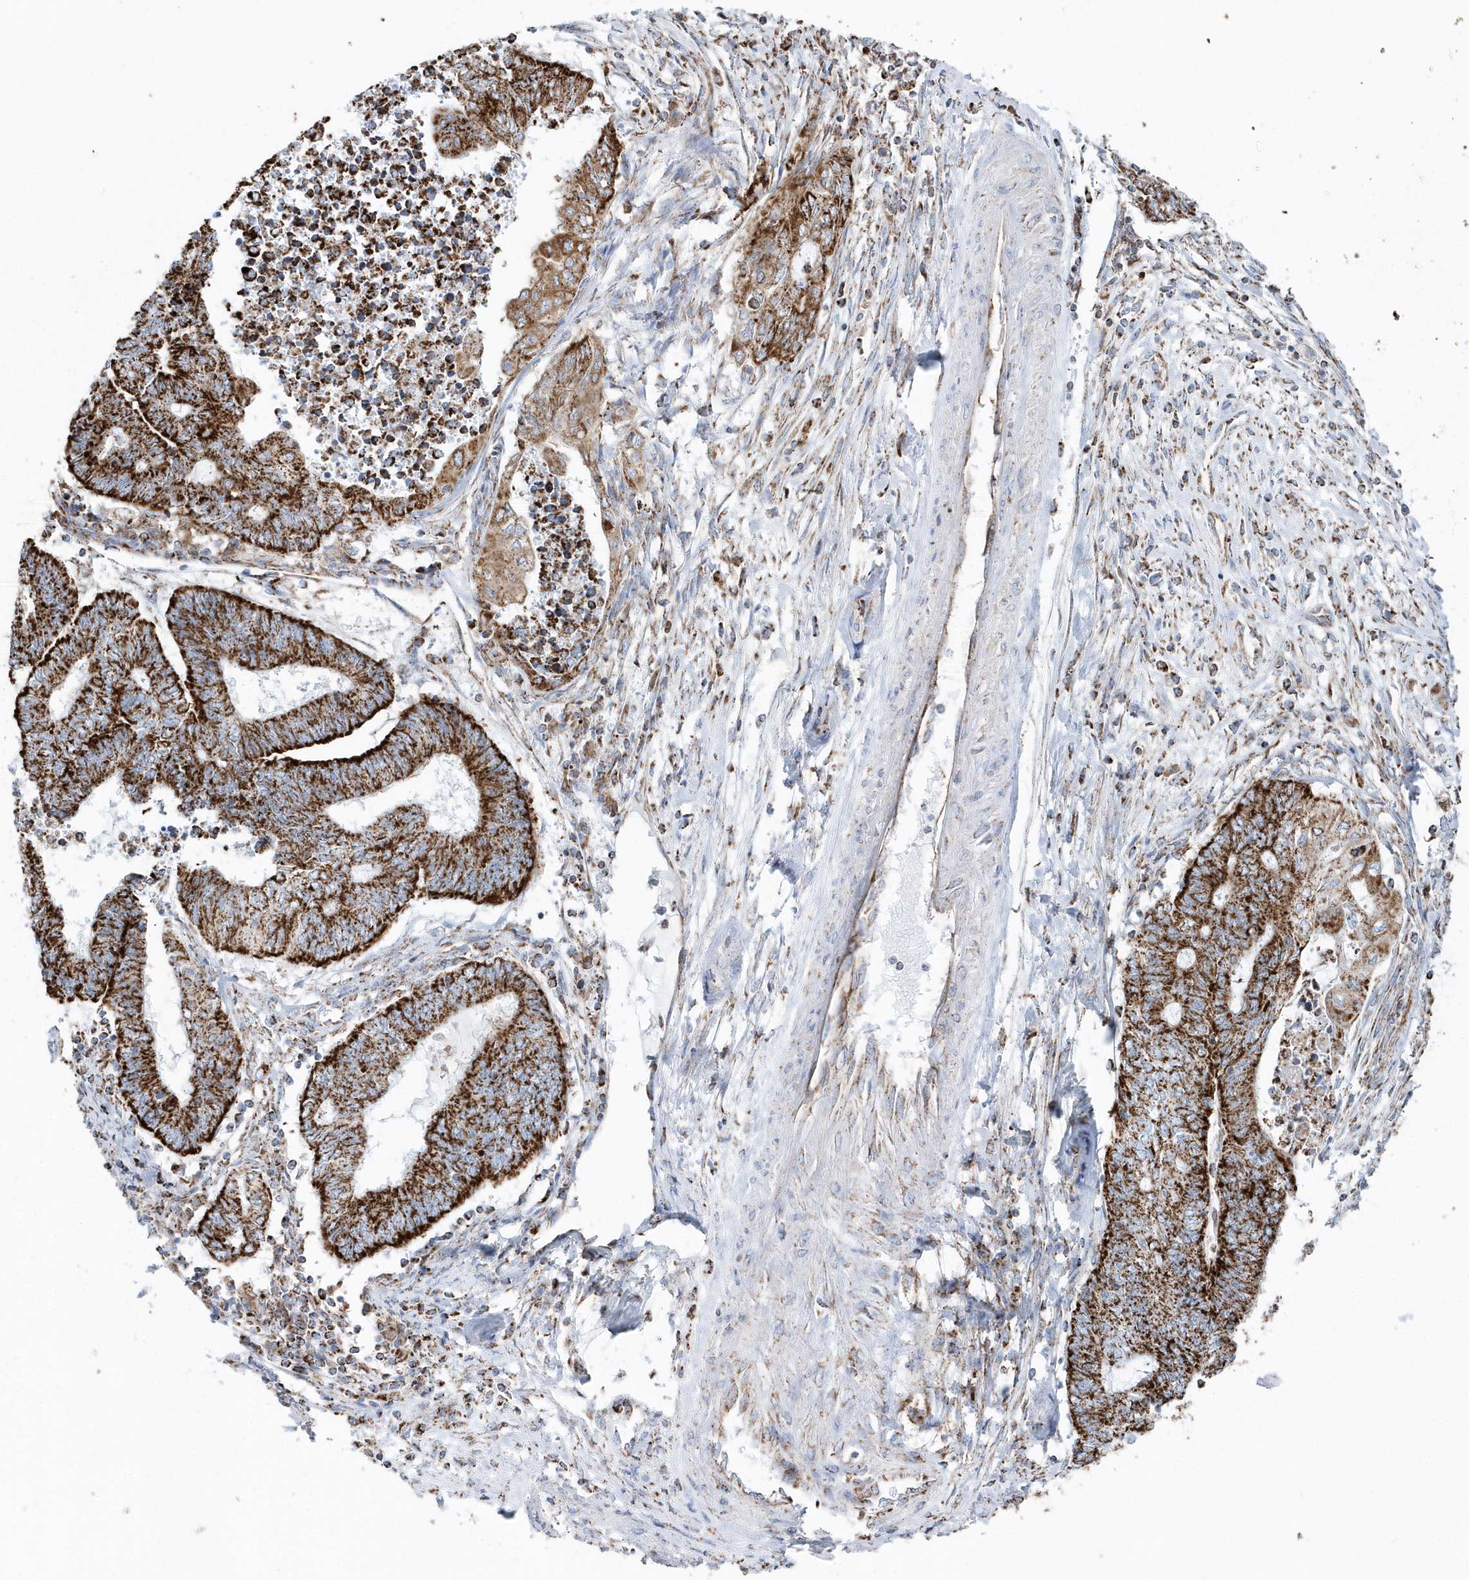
{"staining": {"intensity": "strong", "quantity": ">75%", "location": "cytoplasmic/membranous"}, "tissue": "endometrial cancer", "cell_type": "Tumor cells", "image_type": "cancer", "snomed": [{"axis": "morphology", "description": "Adenocarcinoma, NOS"}, {"axis": "topography", "description": "Uterus"}, {"axis": "topography", "description": "Endometrium"}], "caption": "This histopathology image demonstrates IHC staining of human endometrial cancer (adenocarcinoma), with high strong cytoplasmic/membranous staining in about >75% of tumor cells.", "gene": "TMCO6", "patient": {"sex": "female", "age": 70}}